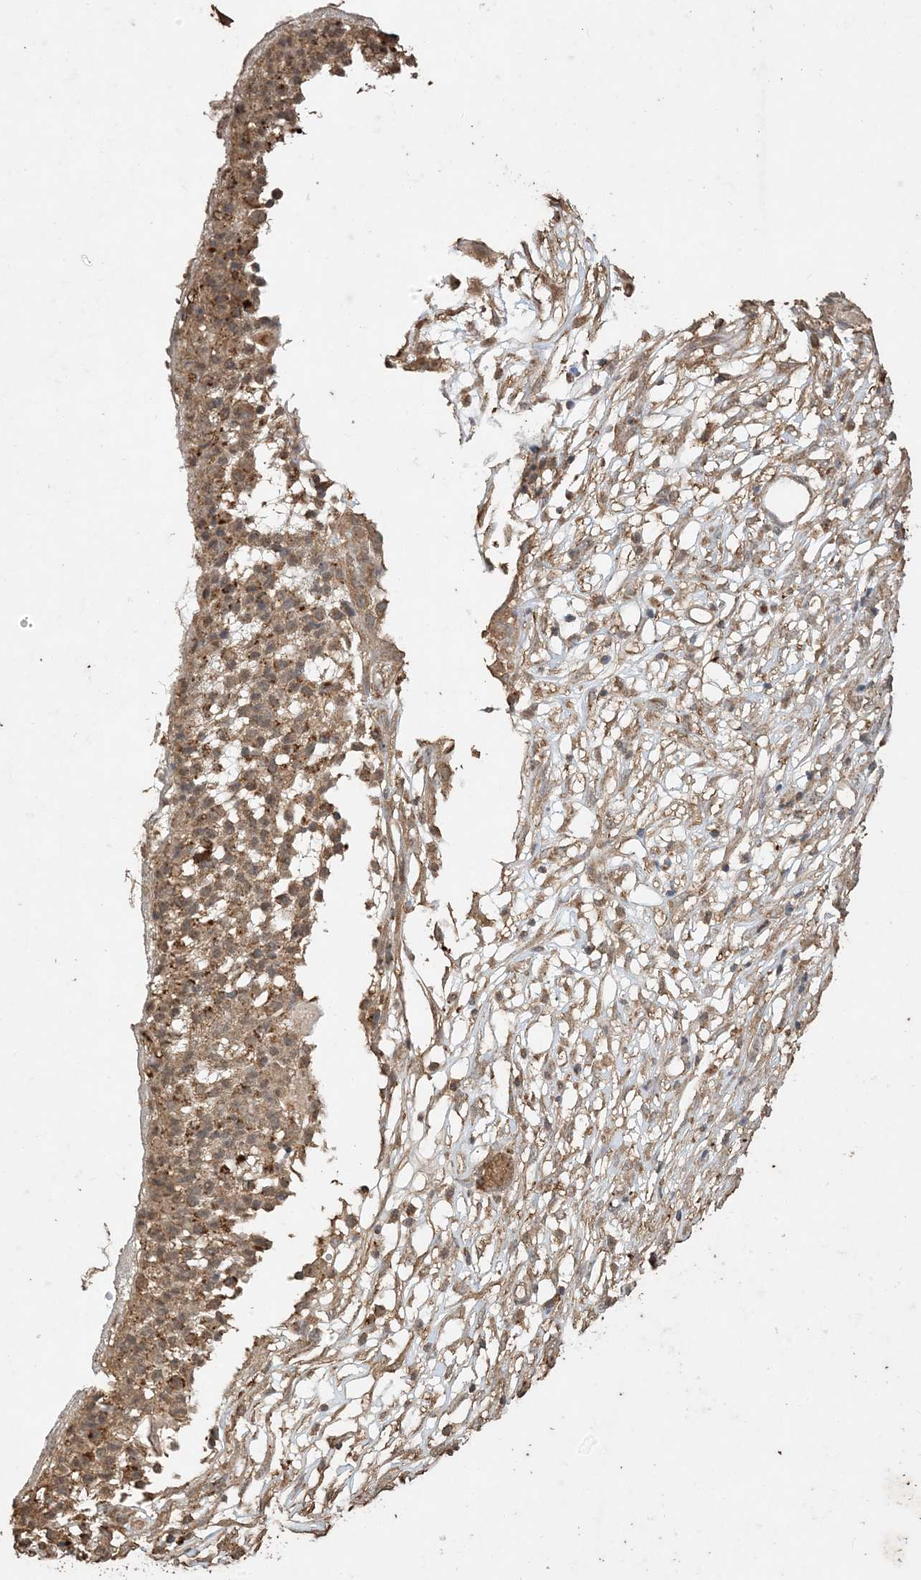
{"staining": {"intensity": "weak", "quantity": "<25%", "location": "cytoplasmic/membranous"}, "tissue": "ovarian cancer", "cell_type": "Tumor cells", "image_type": "cancer", "snomed": [{"axis": "morphology", "description": "Carcinoma, endometroid"}, {"axis": "topography", "description": "Ovary"}], "caption": "Endometroid carcinoma (ovarian) was stained to show a protein in brown. There is no significant positivity in tumor cells.", "gene": "HPS4", "patient": {"sex": "female", "age": 42}}